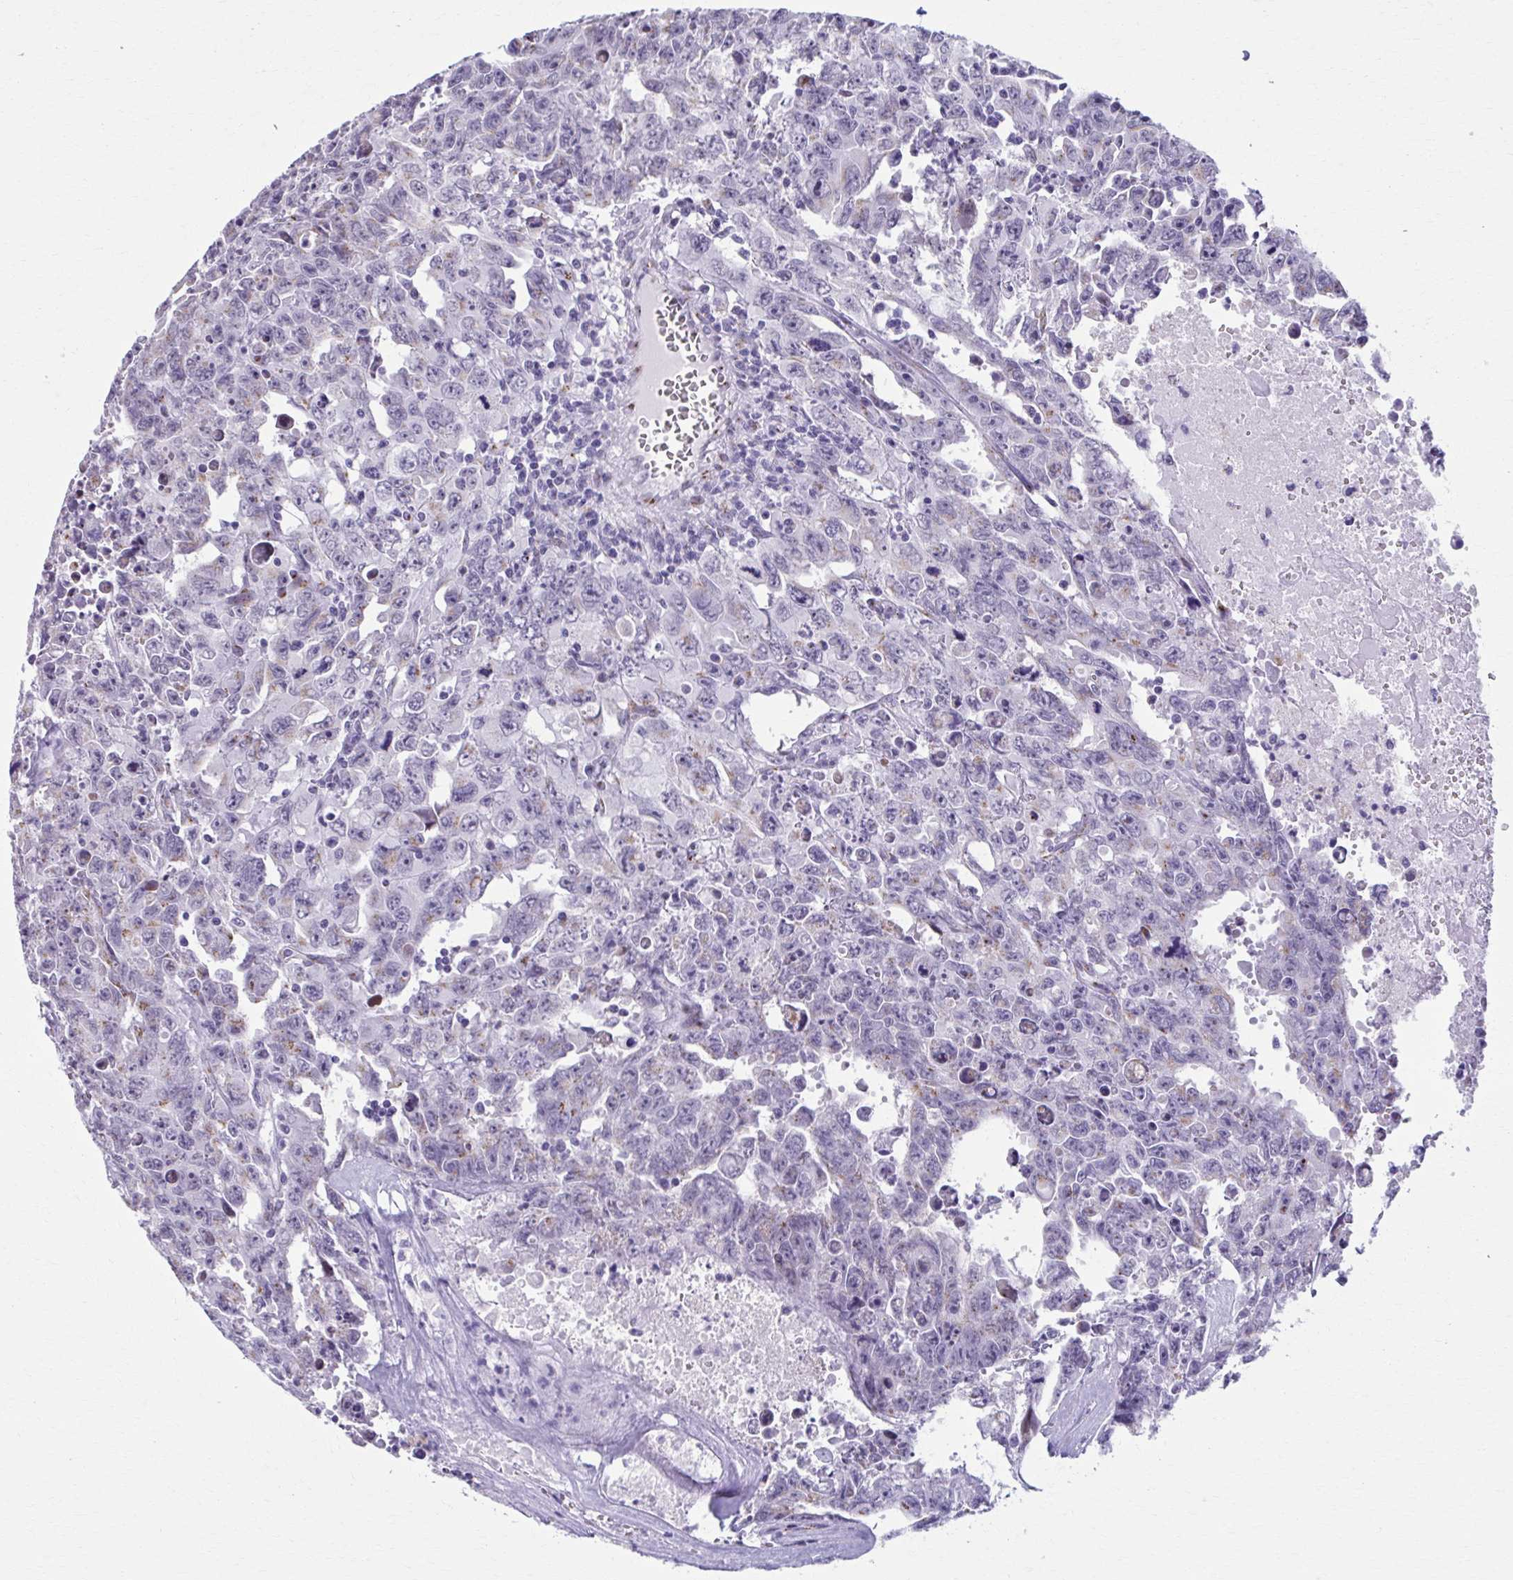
{"staining": {"intensity": "moderate", "quantity": "<25%", "location": "cytoplasmic/membranous"}, "tissue": "testis cancer", "cell_type": "Tumor cells", "image_type": "cancer", "snomed": [{"axis": "morphology", "description": "Carcinoma, Embryonal, NOS"}, {"axis": "topography", "description": "Testis"}], "caption": "Tumor cells display moderate cytoplasmic/membranous expression in approximately <25% of cells in embryonal carcinoma (testis).", "gene": "ZNF682", "patient": {"sex": "male", "age": 24}}